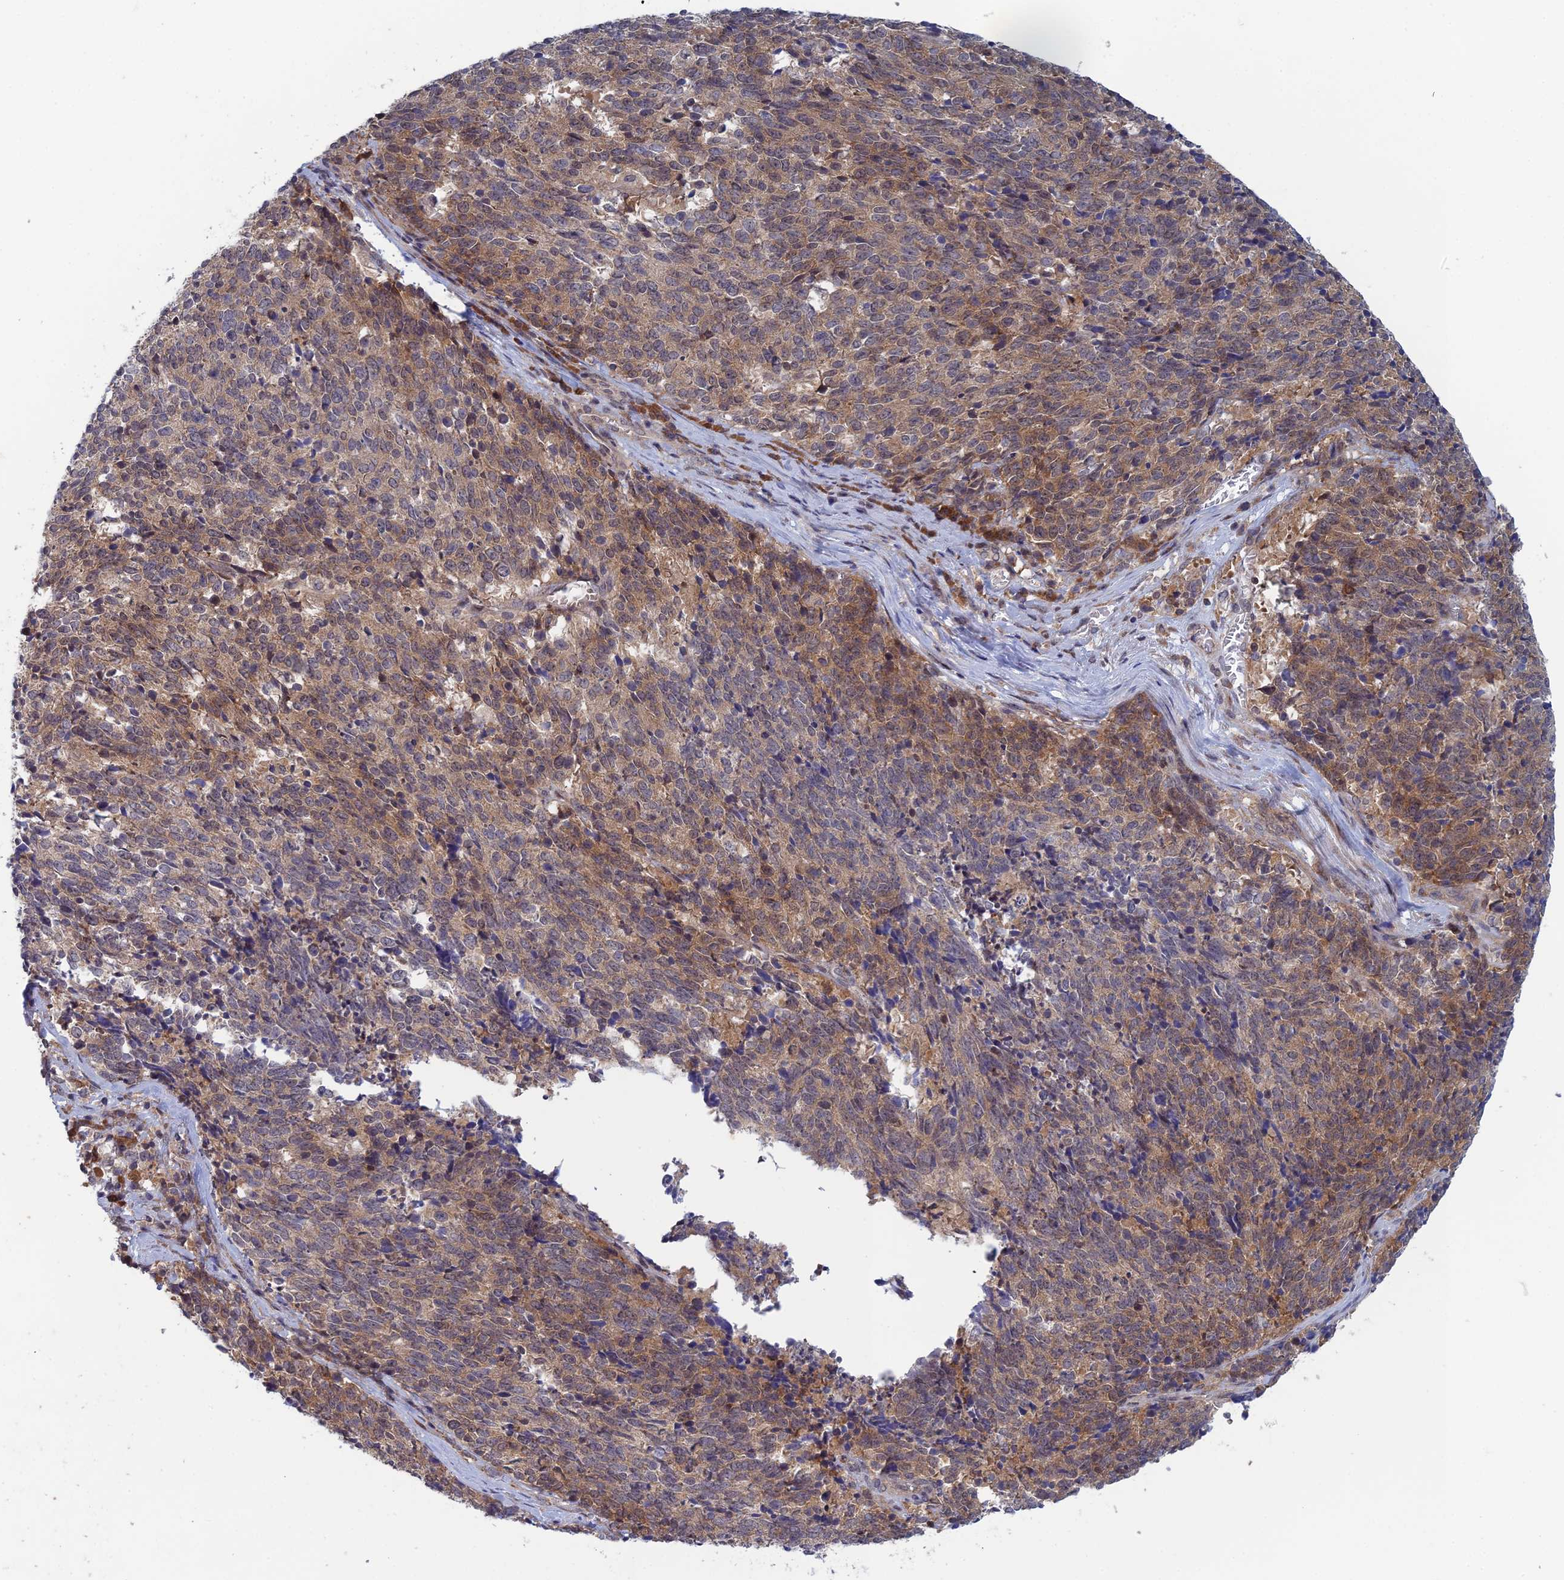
{"staining": {"intensity": "weak", "quantity": ">75%", "location": "cytoplasmic/membranous"}, "tissue": "cervical cancer", "cell_type": "Tumor cells", "image_type": "cancer", "snomed": [{"axis": "morphology", "description": "Squamous cell carcinoma, NOS"}, {"axis": "topography", "description": "Cervix"}], "caption": "Immunohistochemistry micrograph of cervical squamous cell carcinoma stained for a protein (brown), which reveals low levels of weak cytoplasmic/membranous expression in approximately >75% of tumor cells.", "gene": "SRA1", "patient": {"sex": "female", "age": 29}}